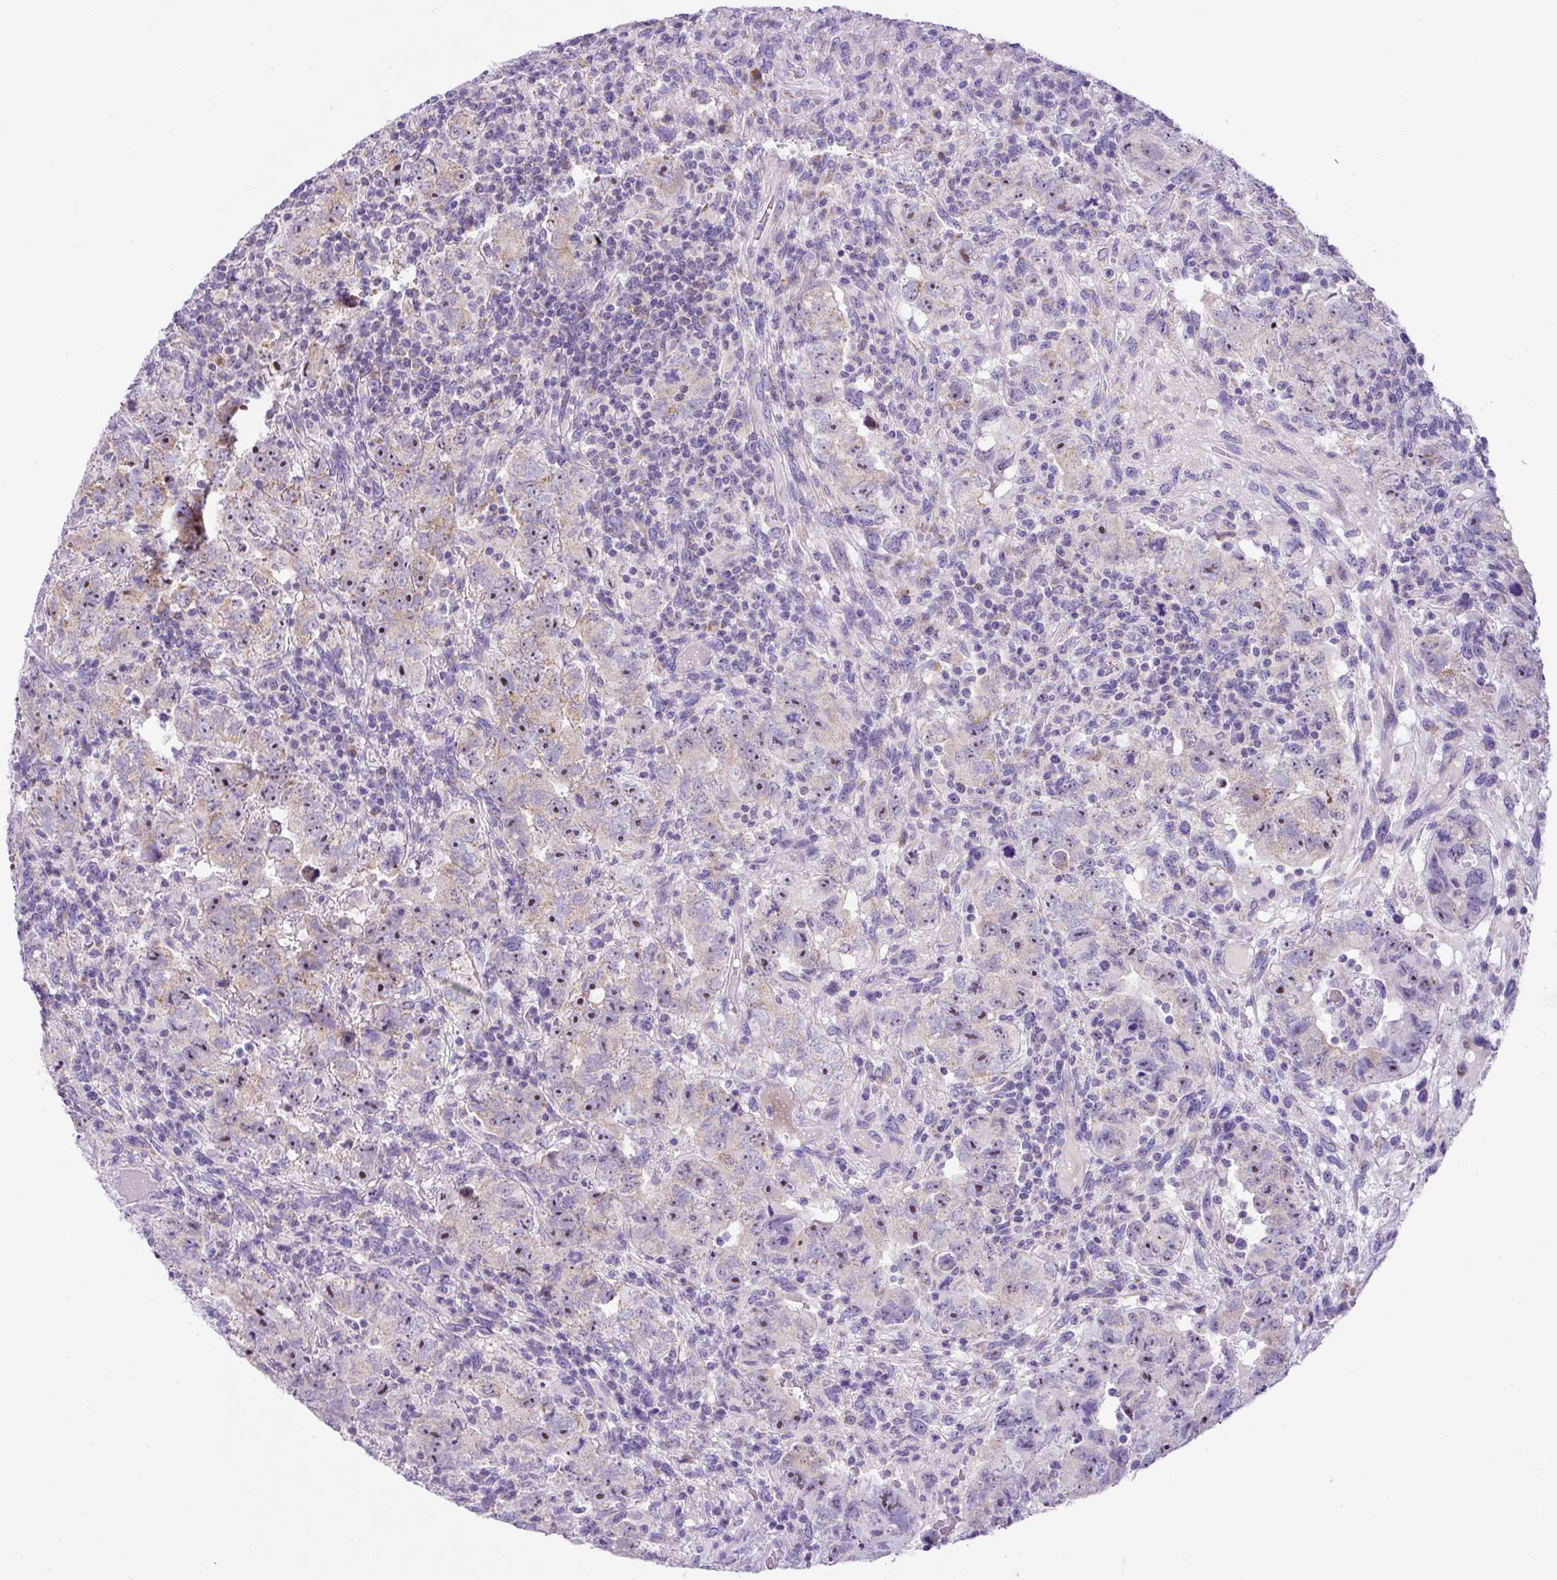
{"staining": {"intensity": "moderate", "quantity": "<25%", "location": "cytoplasmic/membranous,nuclear"}, "tissue": "testis cancer", "cell_type": "Tumor cells", "image_type": "cancer", "snomed": [{"axis": "morphology", "description": "Carcinoma, Embryonal, NOS"}, {"axis": "topography", "description": "Testis"}], "caption": "About <25% of tumor cells in human testis embryonal carcinoma reveal moderate cytoplasmic/membranous and nuclear protein positivity as visualized by brown immunohistochemical staining.", "gene": "ZNF596", "patient": {"sex": "male", "age": 24}}